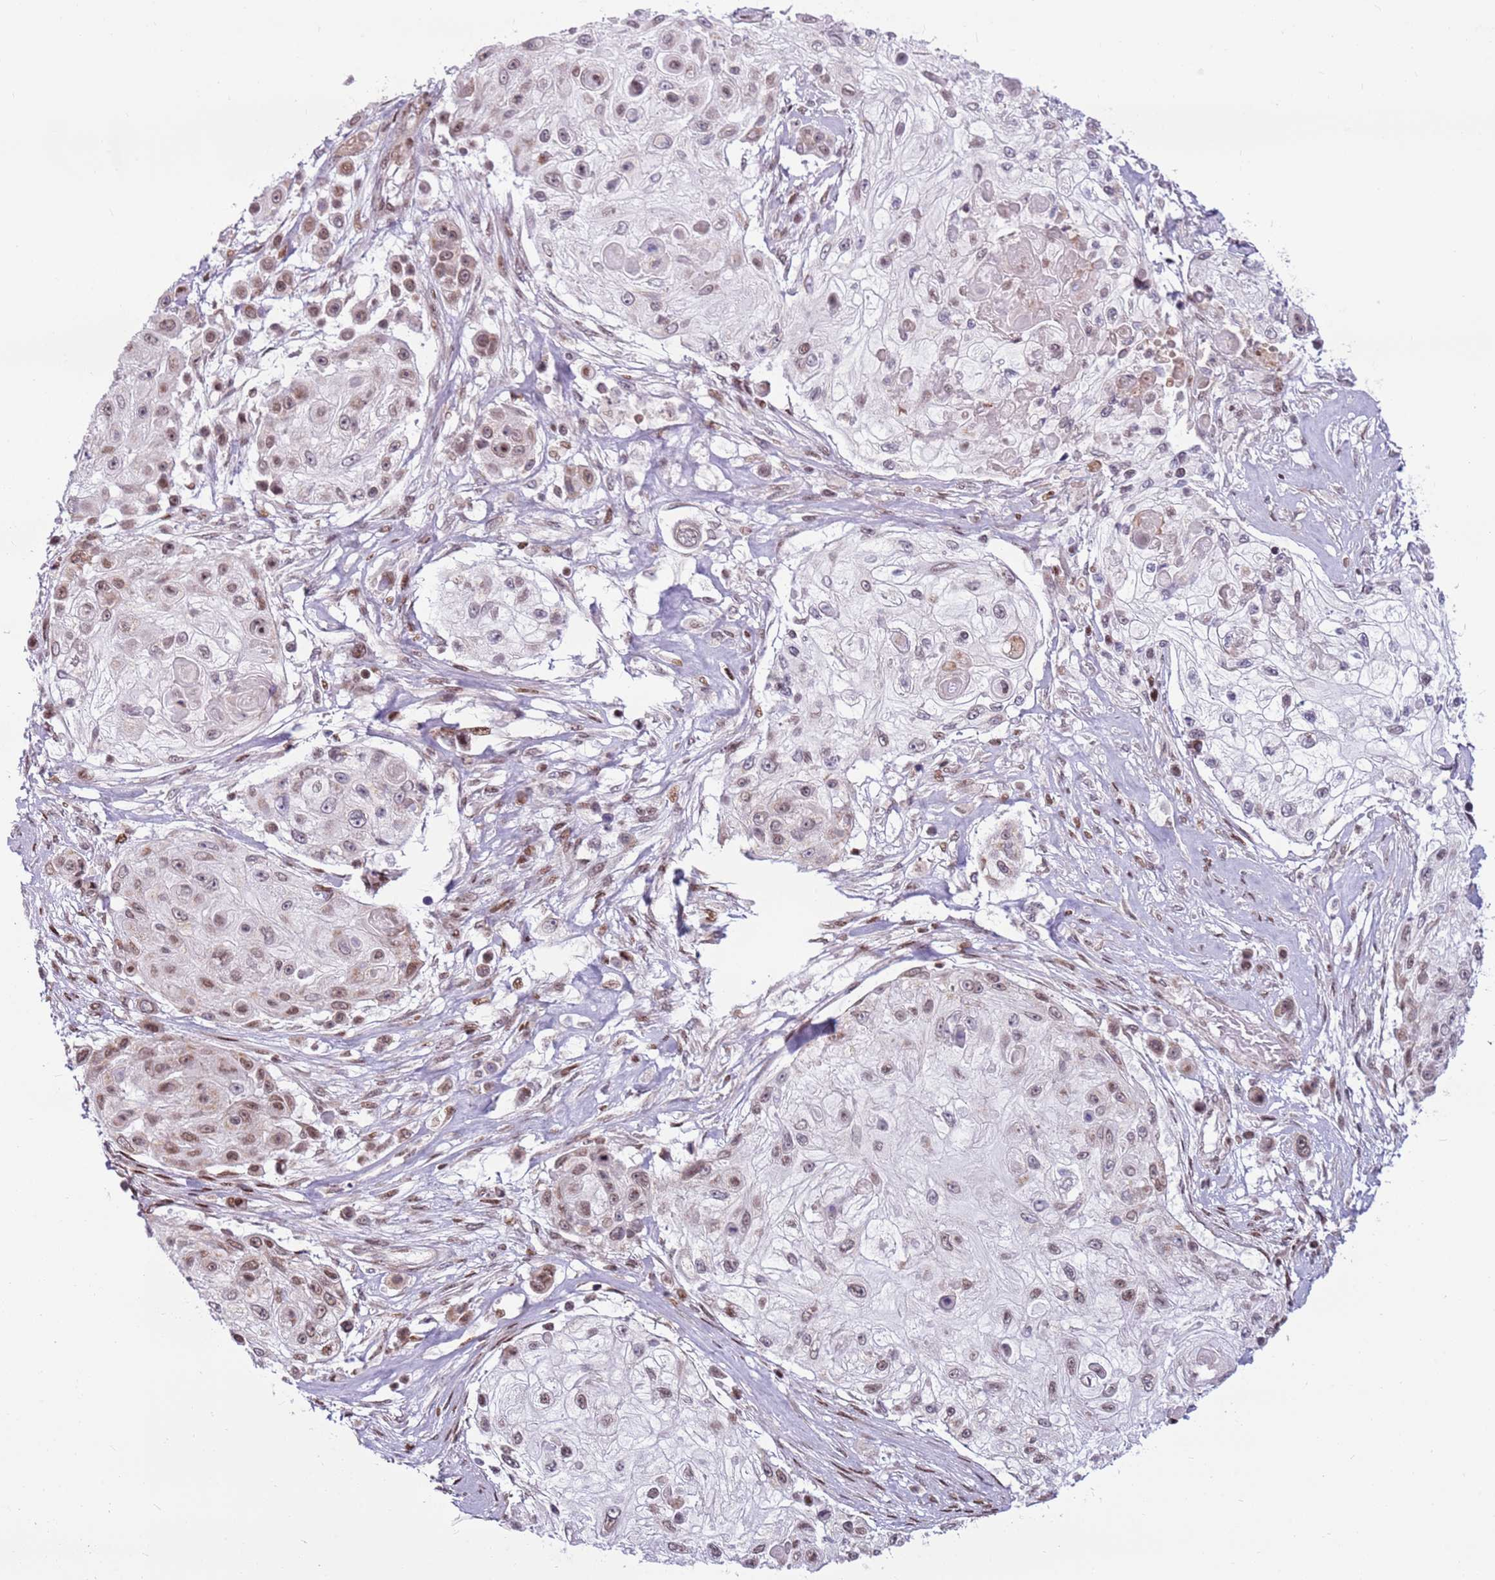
{"staining": {"intensity": "moderate", "quantity": "25%-75%", "location": "cytoplasmic/membranous,nuclear"}, "tissue": "skin cancer", "cell_type": "Tumor cells", "image_type": "cancer", "snomed": [{"axis": "morphology", "description": "Squamous cell carcinoma, NOS"}, {"axis": "topography", "description": "Skin"}], "caption": "IHC staining of skin cancer, which reveals medium levels of moderate cytoplasmic/membranous and nuclear staining in approximately 25%-75% of tumor cells indicating moderate cytoplasmic/membranous and nuclear protein positivity. The staining was performed using DAB (brown) for protein detection and nuclei were counterstained in hematoxylin (blue).", "gene": "PCTP", "patient": {"sex": "male", "age": 67}}